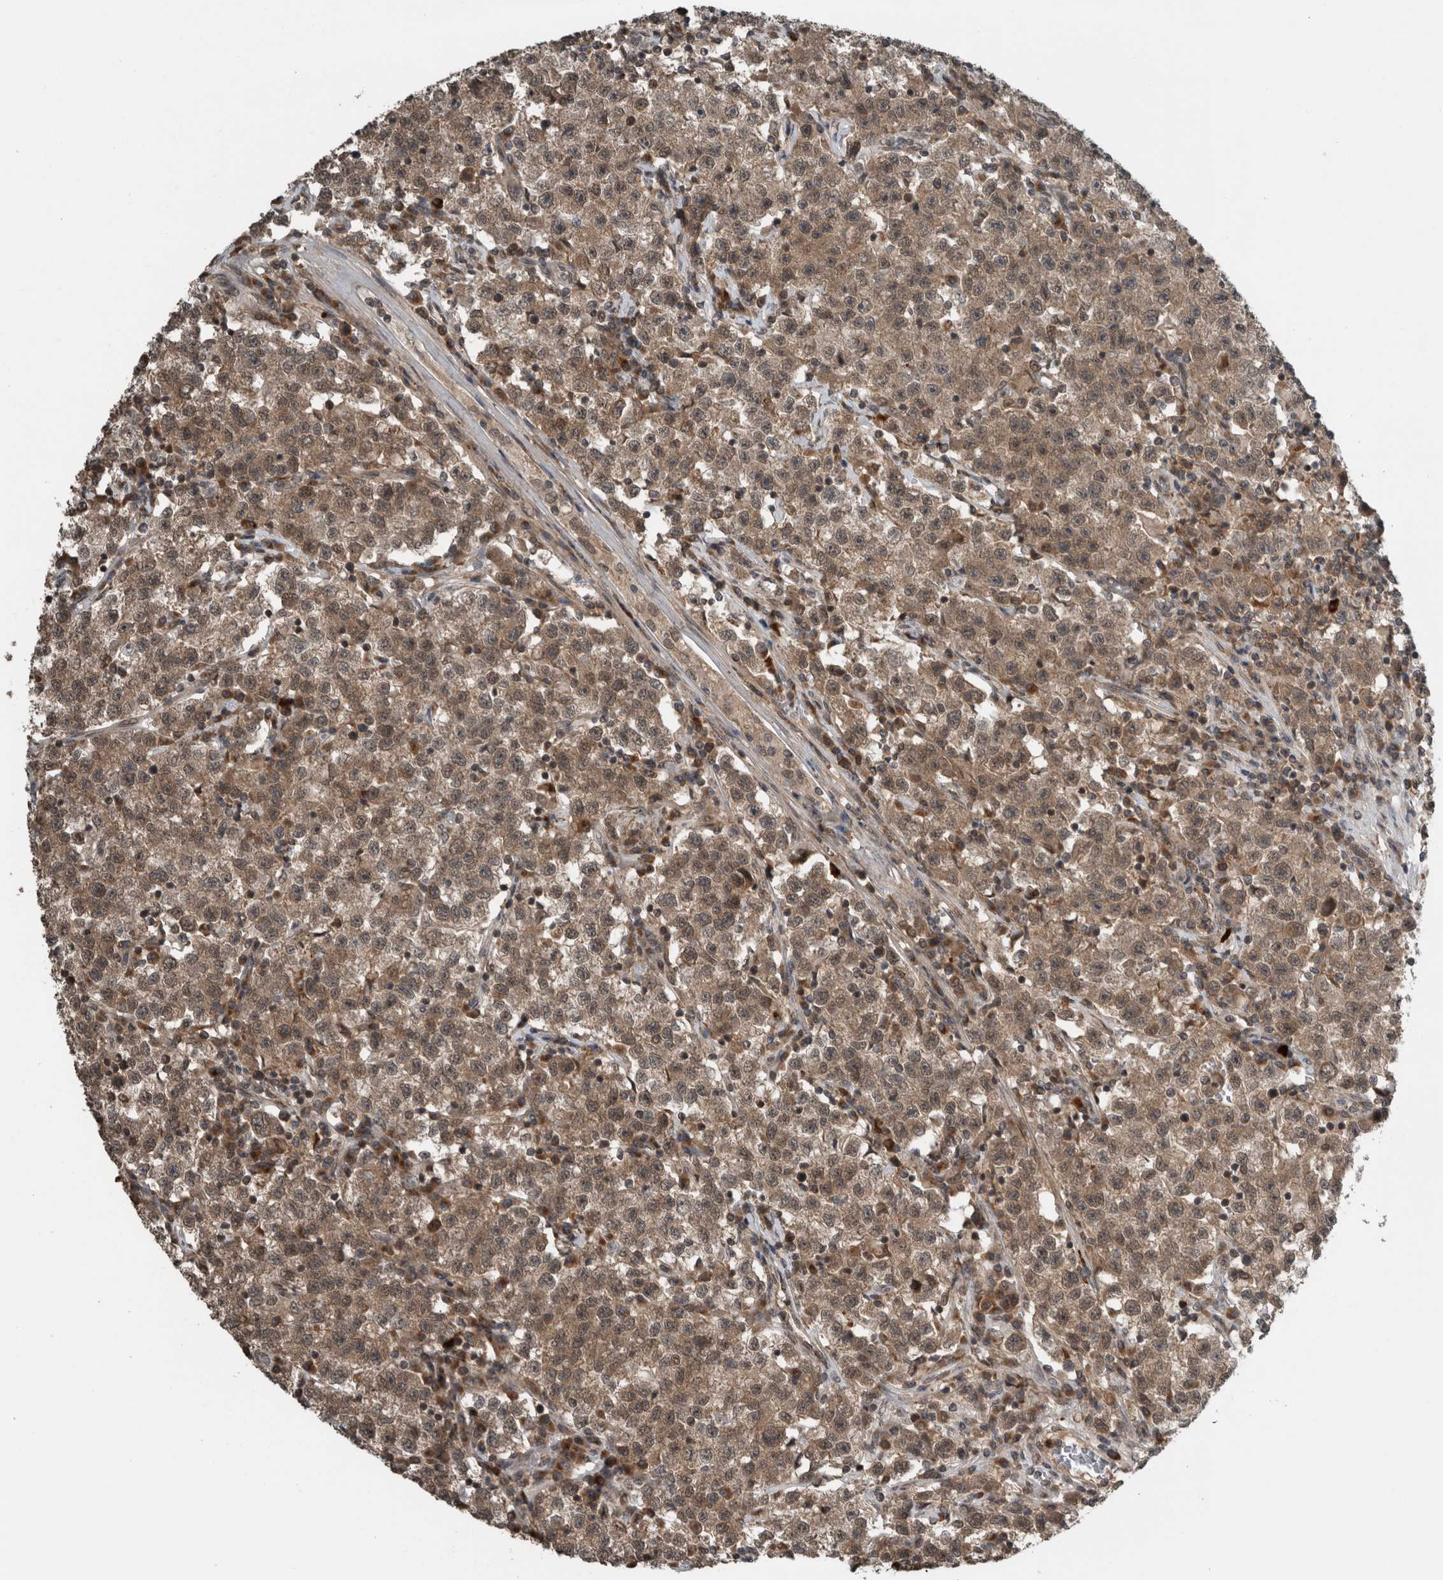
{"staining": {"intensity": "weak", "quantity": ">75%", "location": "cytoplasmic/membranous"}, "tissue": "testis cancer", "cell_type": "Tumor cells", "image_type": "cancer", "snomed": [{"axis": "morphology", "description": "Seminoma, NOS"}, {"axis": "topography", "description": "Testis"}], "caption": "Brown immunohistochemical staining in testis seminoma shows weak cytoplasmic/membranous expression in about >75% of tumor cells. The protein is shown in brown color, while the nuclei are stained blue.", "gene": "SPAG7", "patient": {"sex": "male", "age": 22}}